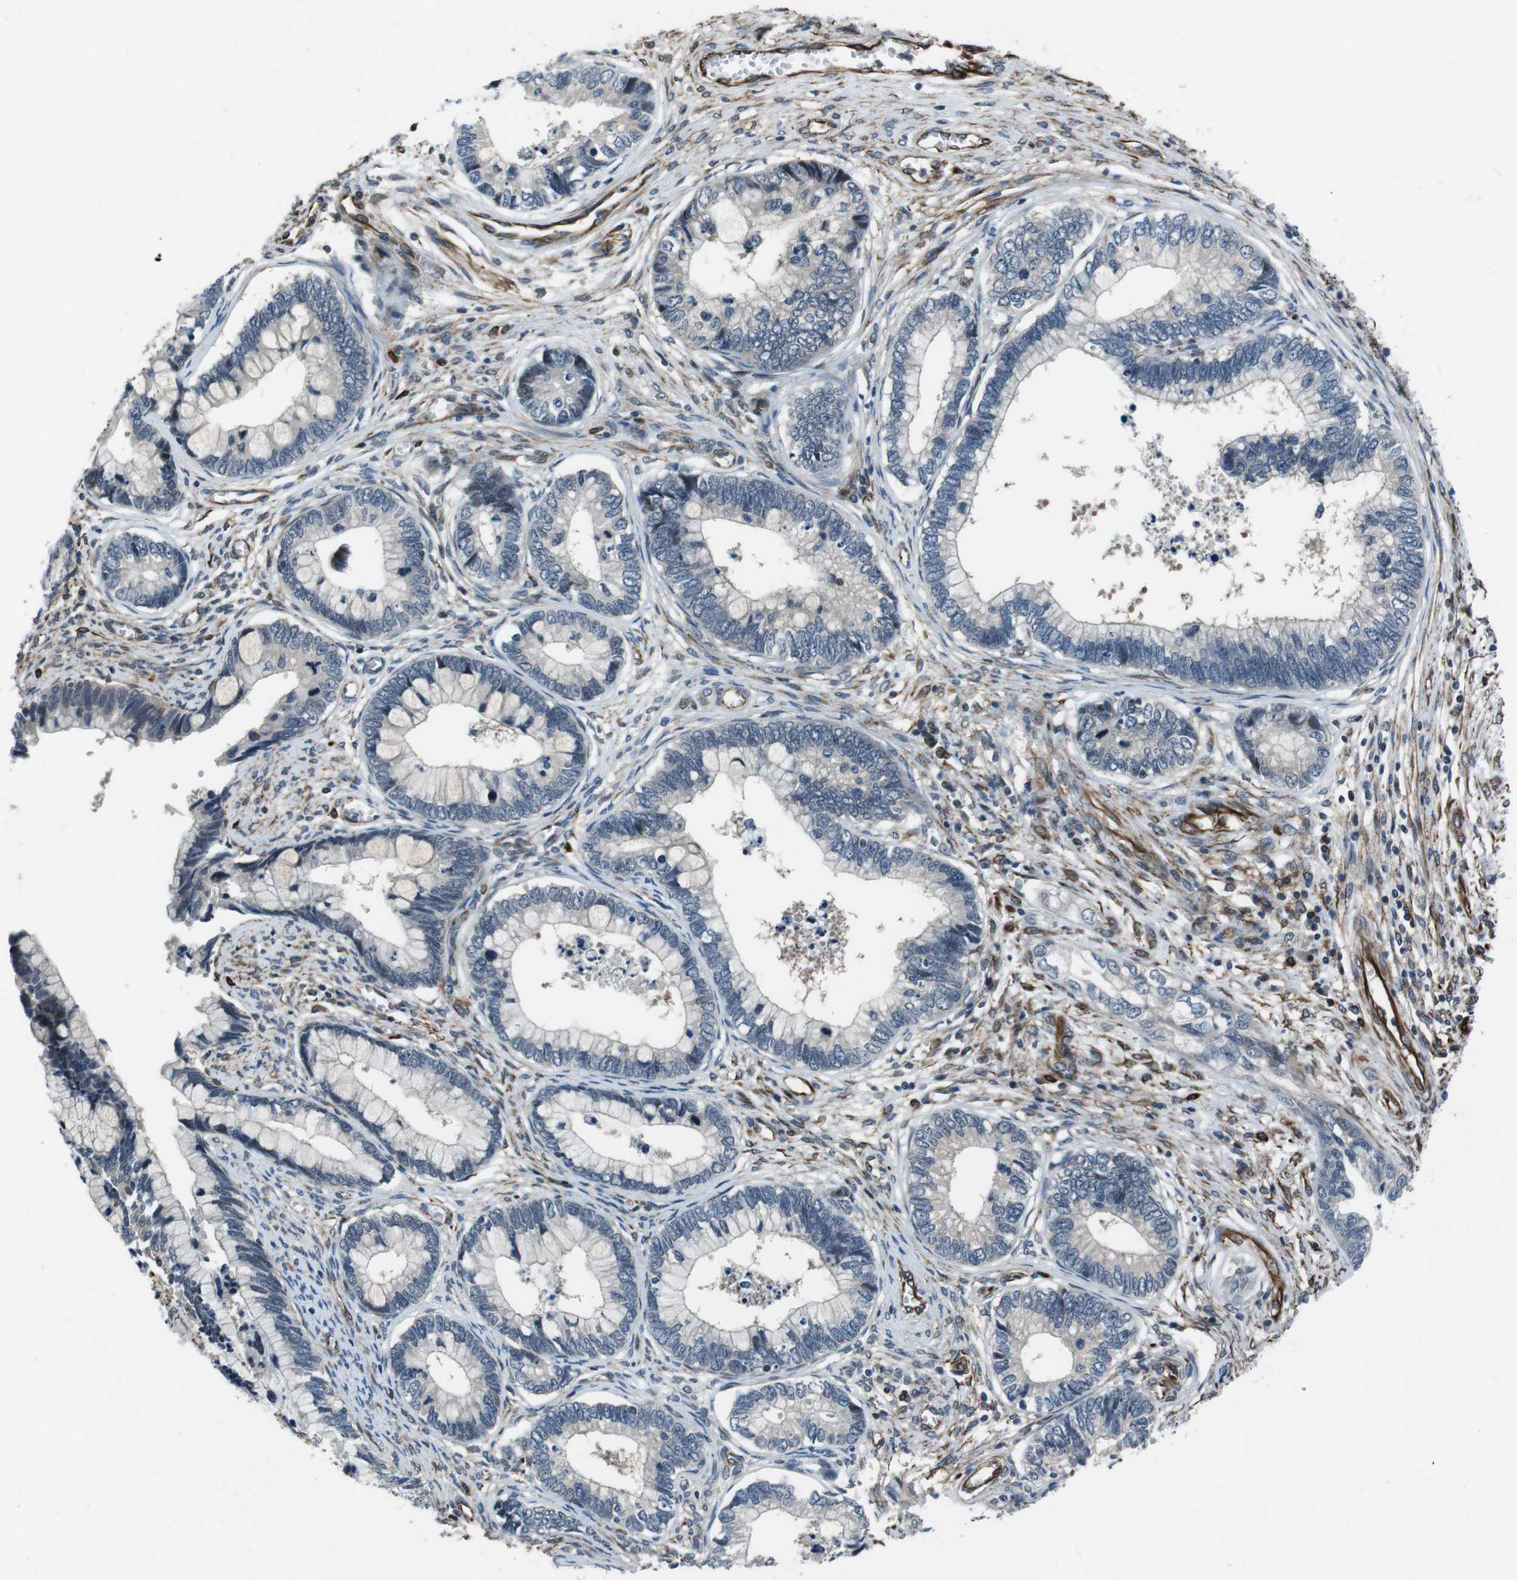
{"staining": {"intensity": "negative", "quantity": "none", "location": "none"}, "tissue": "cervical cancer", "cell_type": "Tumor cells", "image_type": "cancer", "snomed": [{"axis": "morphology", "description": "Adenocarcinoma, NOS"}, {"axis": "topography", "description": "Cervix"}], "caption": "IHC image of neoplastic tissue: human cervical cancer (adenocarcinoma) stained with DAB (3,3'-diaminobenzidine) reveals no significant protein positivity in tumor cells.", "gene": "LRRC49", "patient": {"sex": "female", "age": 44}}